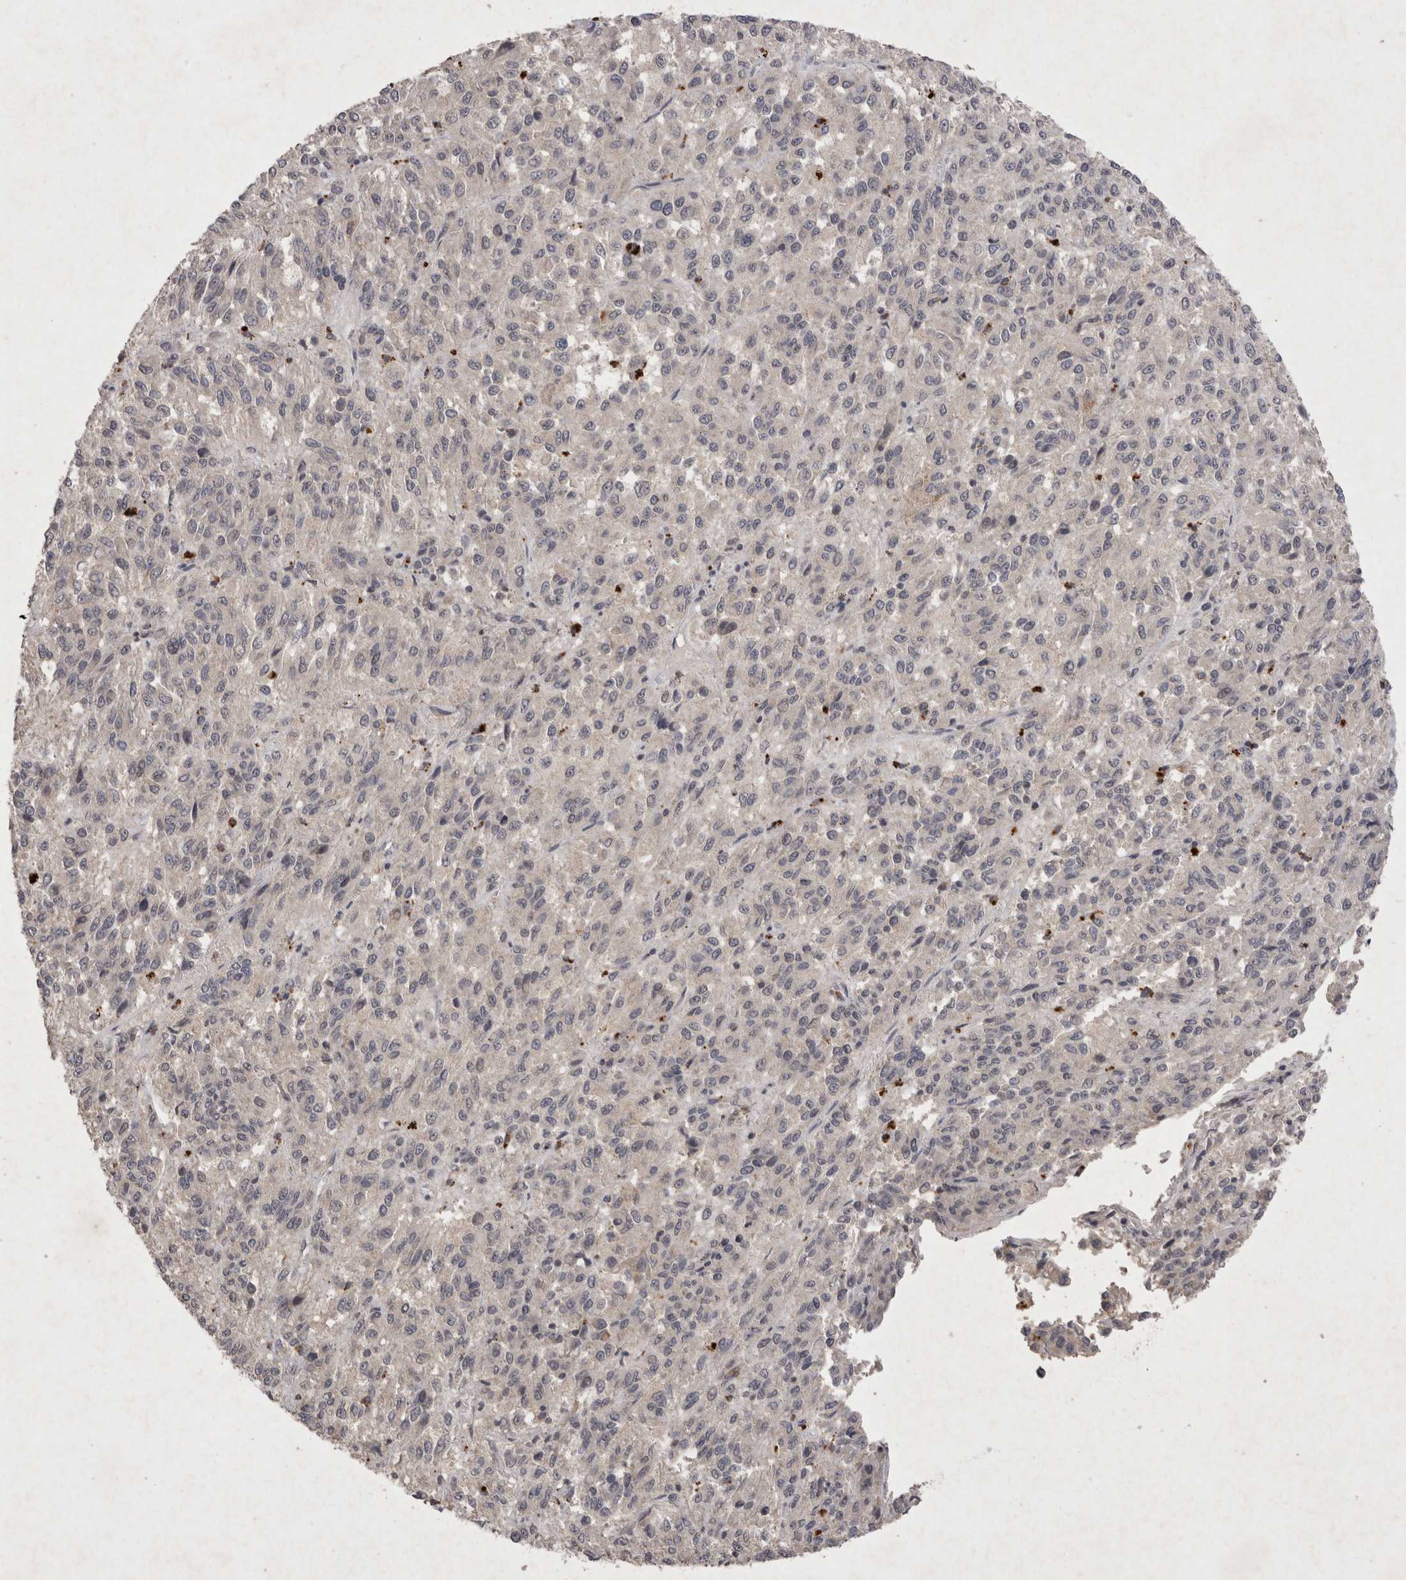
{"staining": {"intensity": "negative", "quantity": "none", "location": "none"}, "tissue": "melanoma", "cell_type": "Tumor cells", "image_type": "cancer", "snomed": [{"axis": "morphology", "description": "Malignant melanoma, Metastatic site"}, {"axis": "topography", "description": "Lung"}], "caption": "Immunohistochemistry (IHC) image of neoplastic tissue: human melanoma stained with DAB displays no significant protein expression in tumor cells.", "gene": "APLNR", "patient": {"sex": "male", "age": 64}}